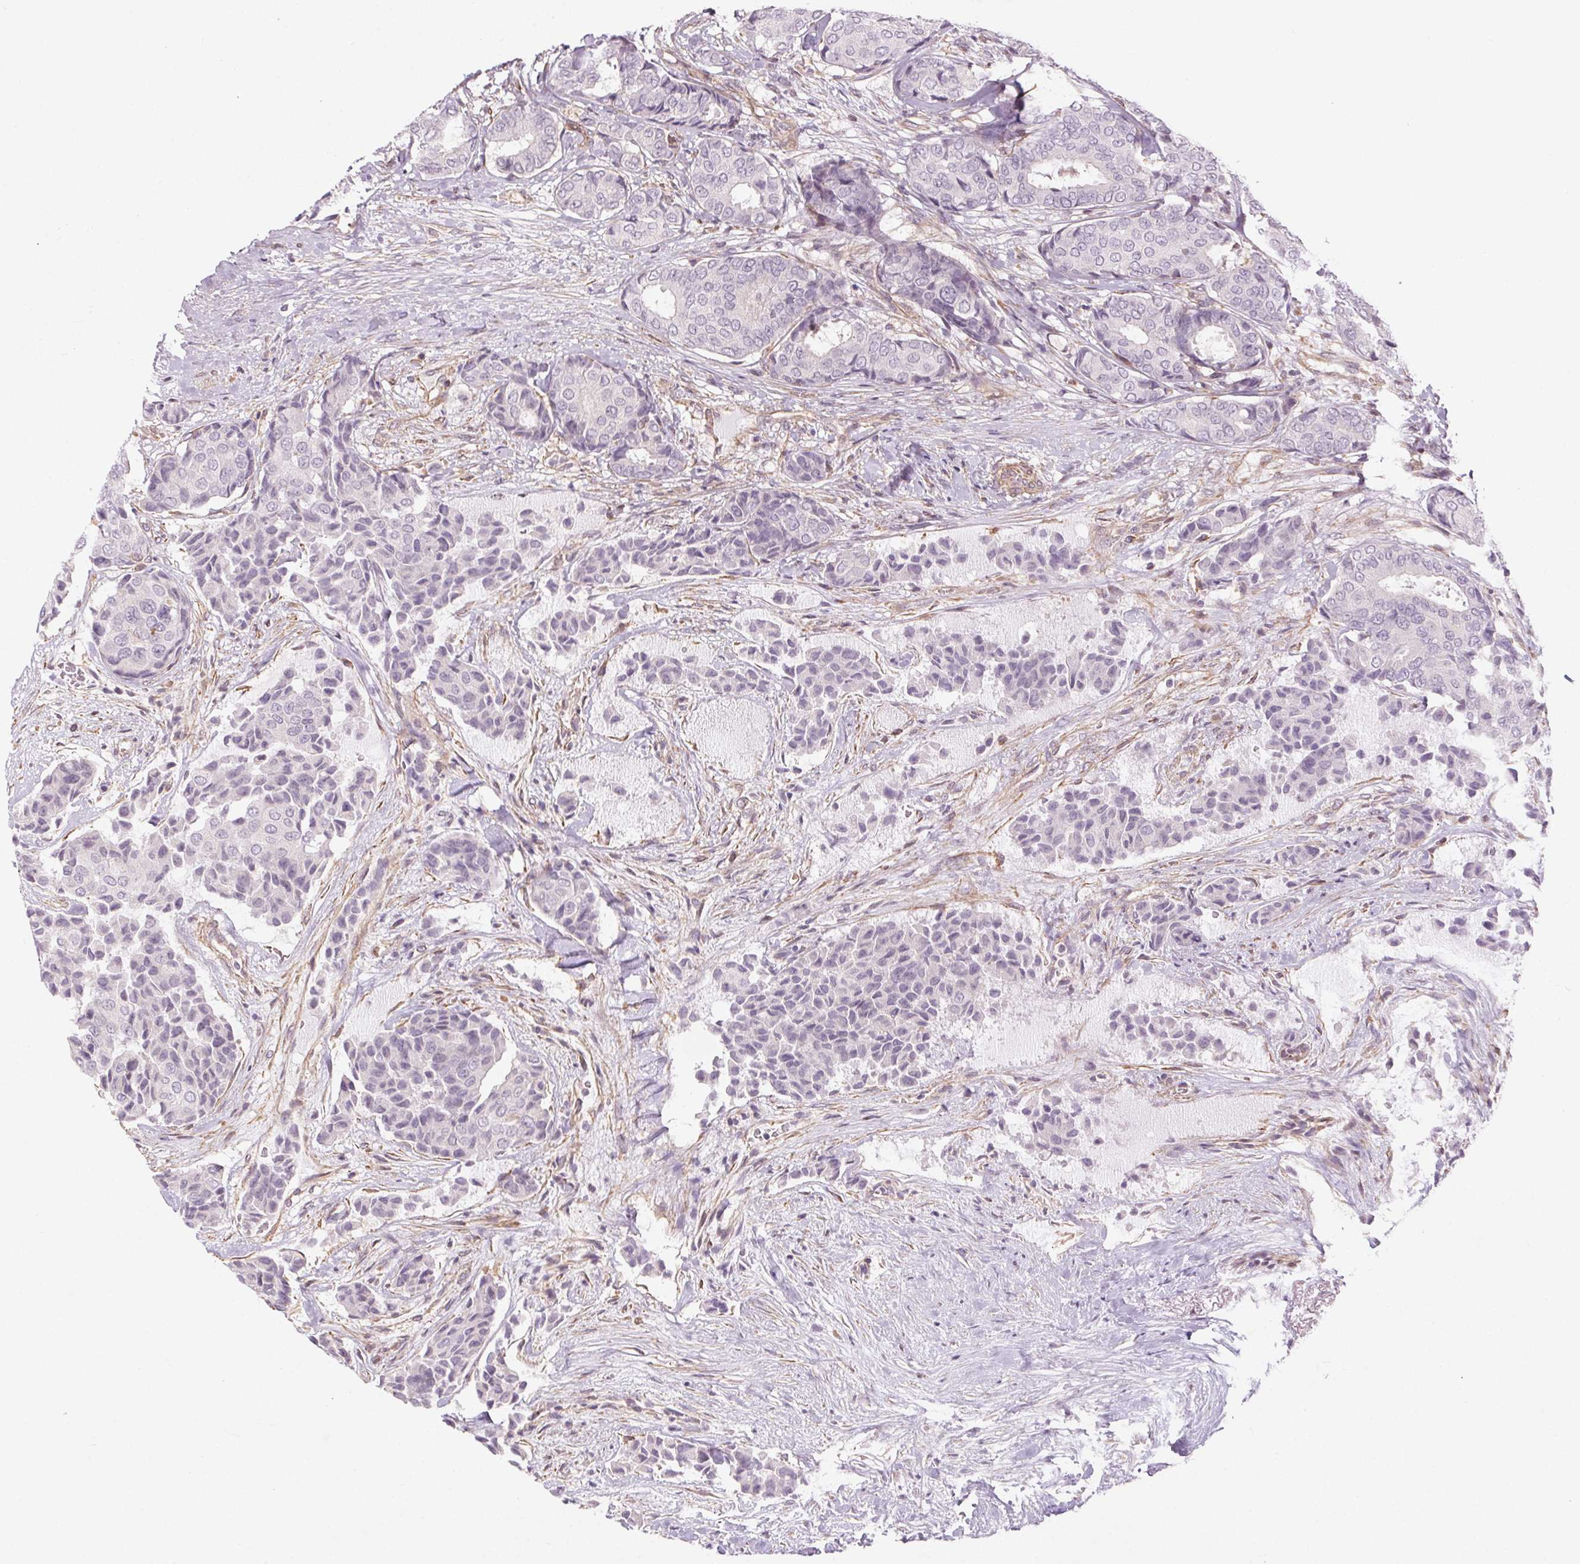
{"staining": {"intensity": "negative", "quantity": "none", "location": "none"}, "tissue": "breast cancer", "cell_type": "Tumor cells", "image_type": "cancer", "snomed": [{"axis": "morphology", "description": "Duct carcinoma"}, {"axis": "topography", "description": "Breast"}], "caption": "Tumor cells show no significant expression in breast cancer.", "gene": "CCSER1", "patient": {"sex": "female", "age": 75}}